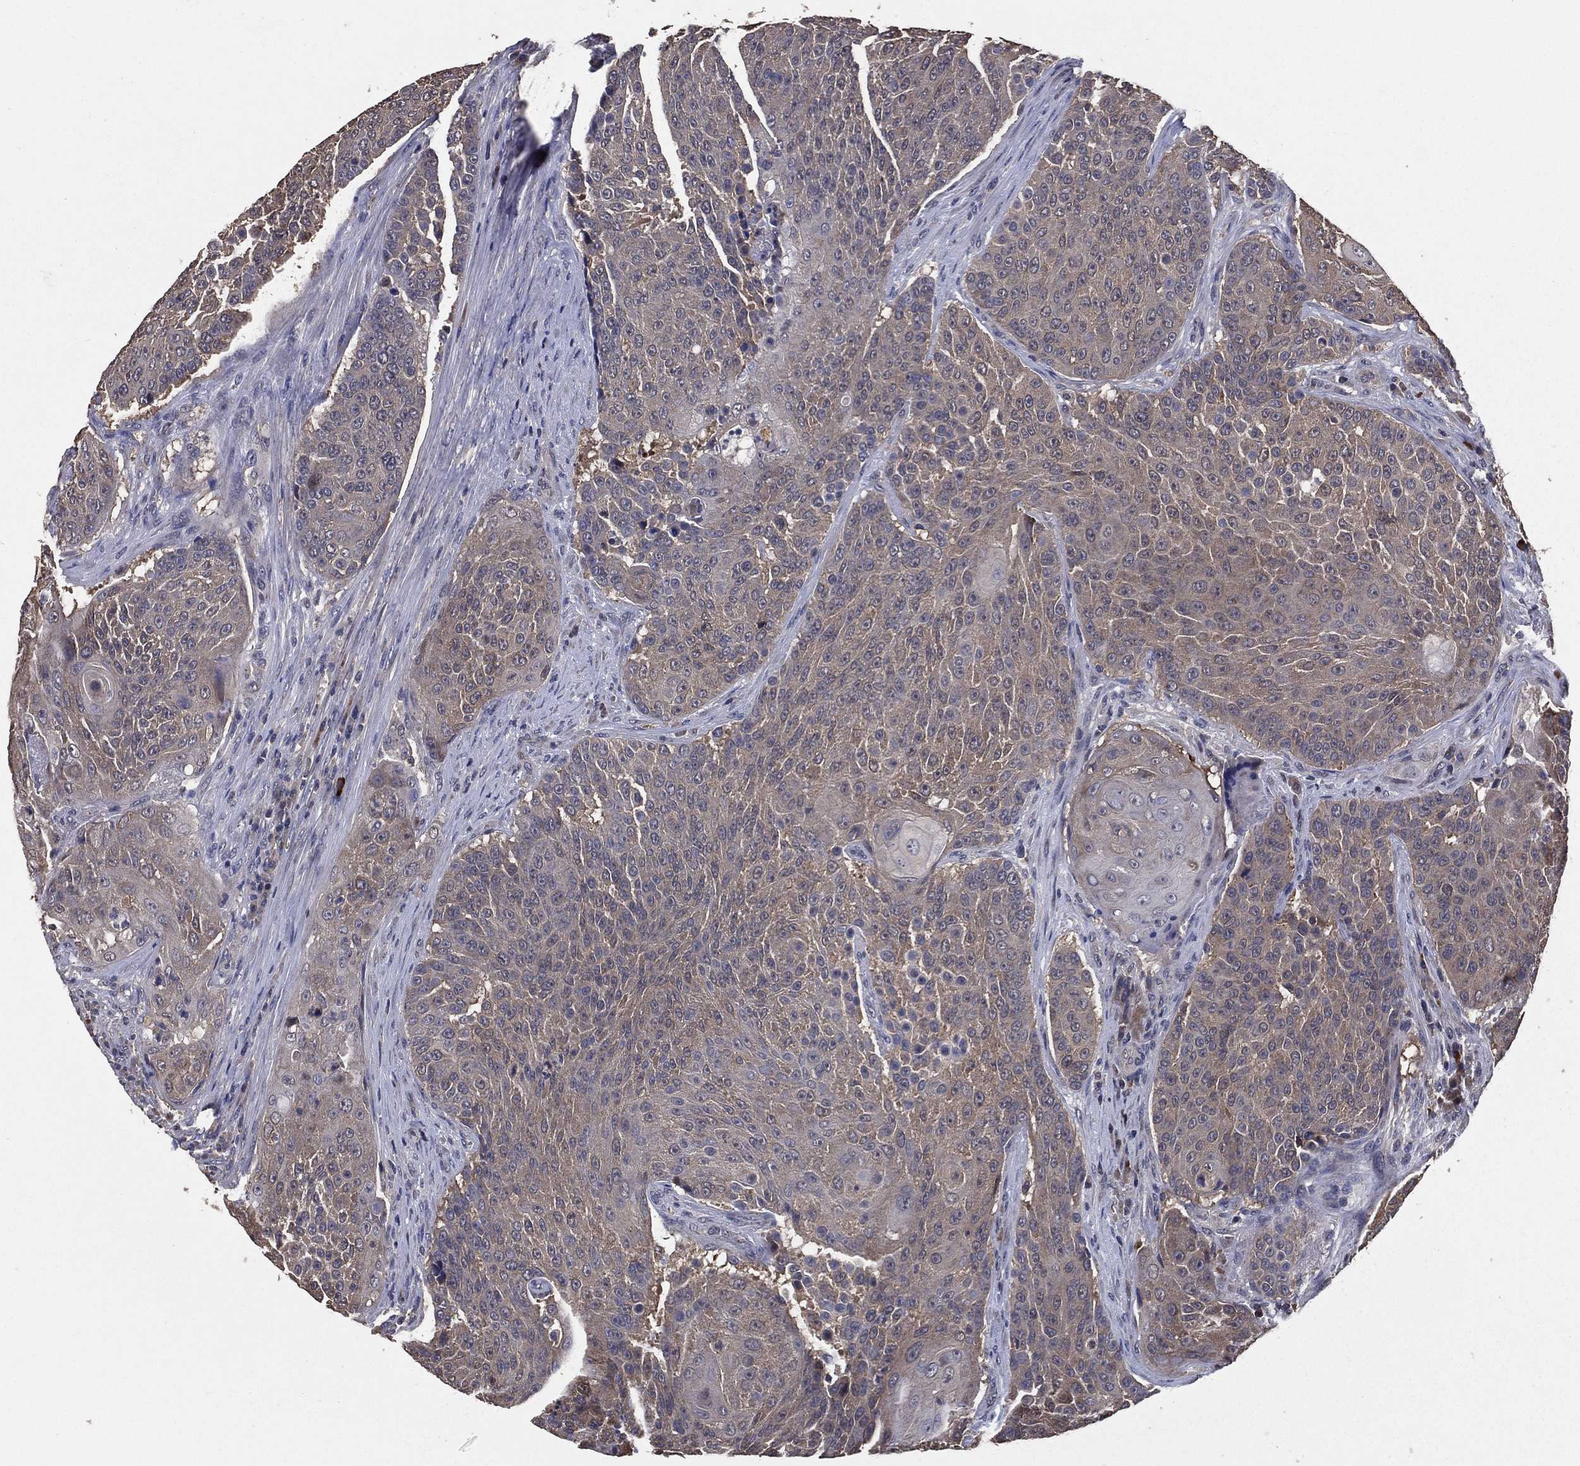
{"staining": {"intensity": "weak", "quantity": "<25%", "location": "cytoplasmic/membranous"}, "tissue": "urothelial cancer", "cell_type": "Tumor cells", "image_type": "cancer", "snomed": [{"axis": "morphology", "description": "Urothelial carcinoma, High grade"}, {"axis": "topography", "description": "Urinary bladder"}], "caption": "IHC photomicrograph of human urothelial carcinoma (high-grade) stained for a protein (brown), which reveals no positivity in tumor cells.", "gene": "PCNT", "patient": {"sex": "female", "age": 63}}